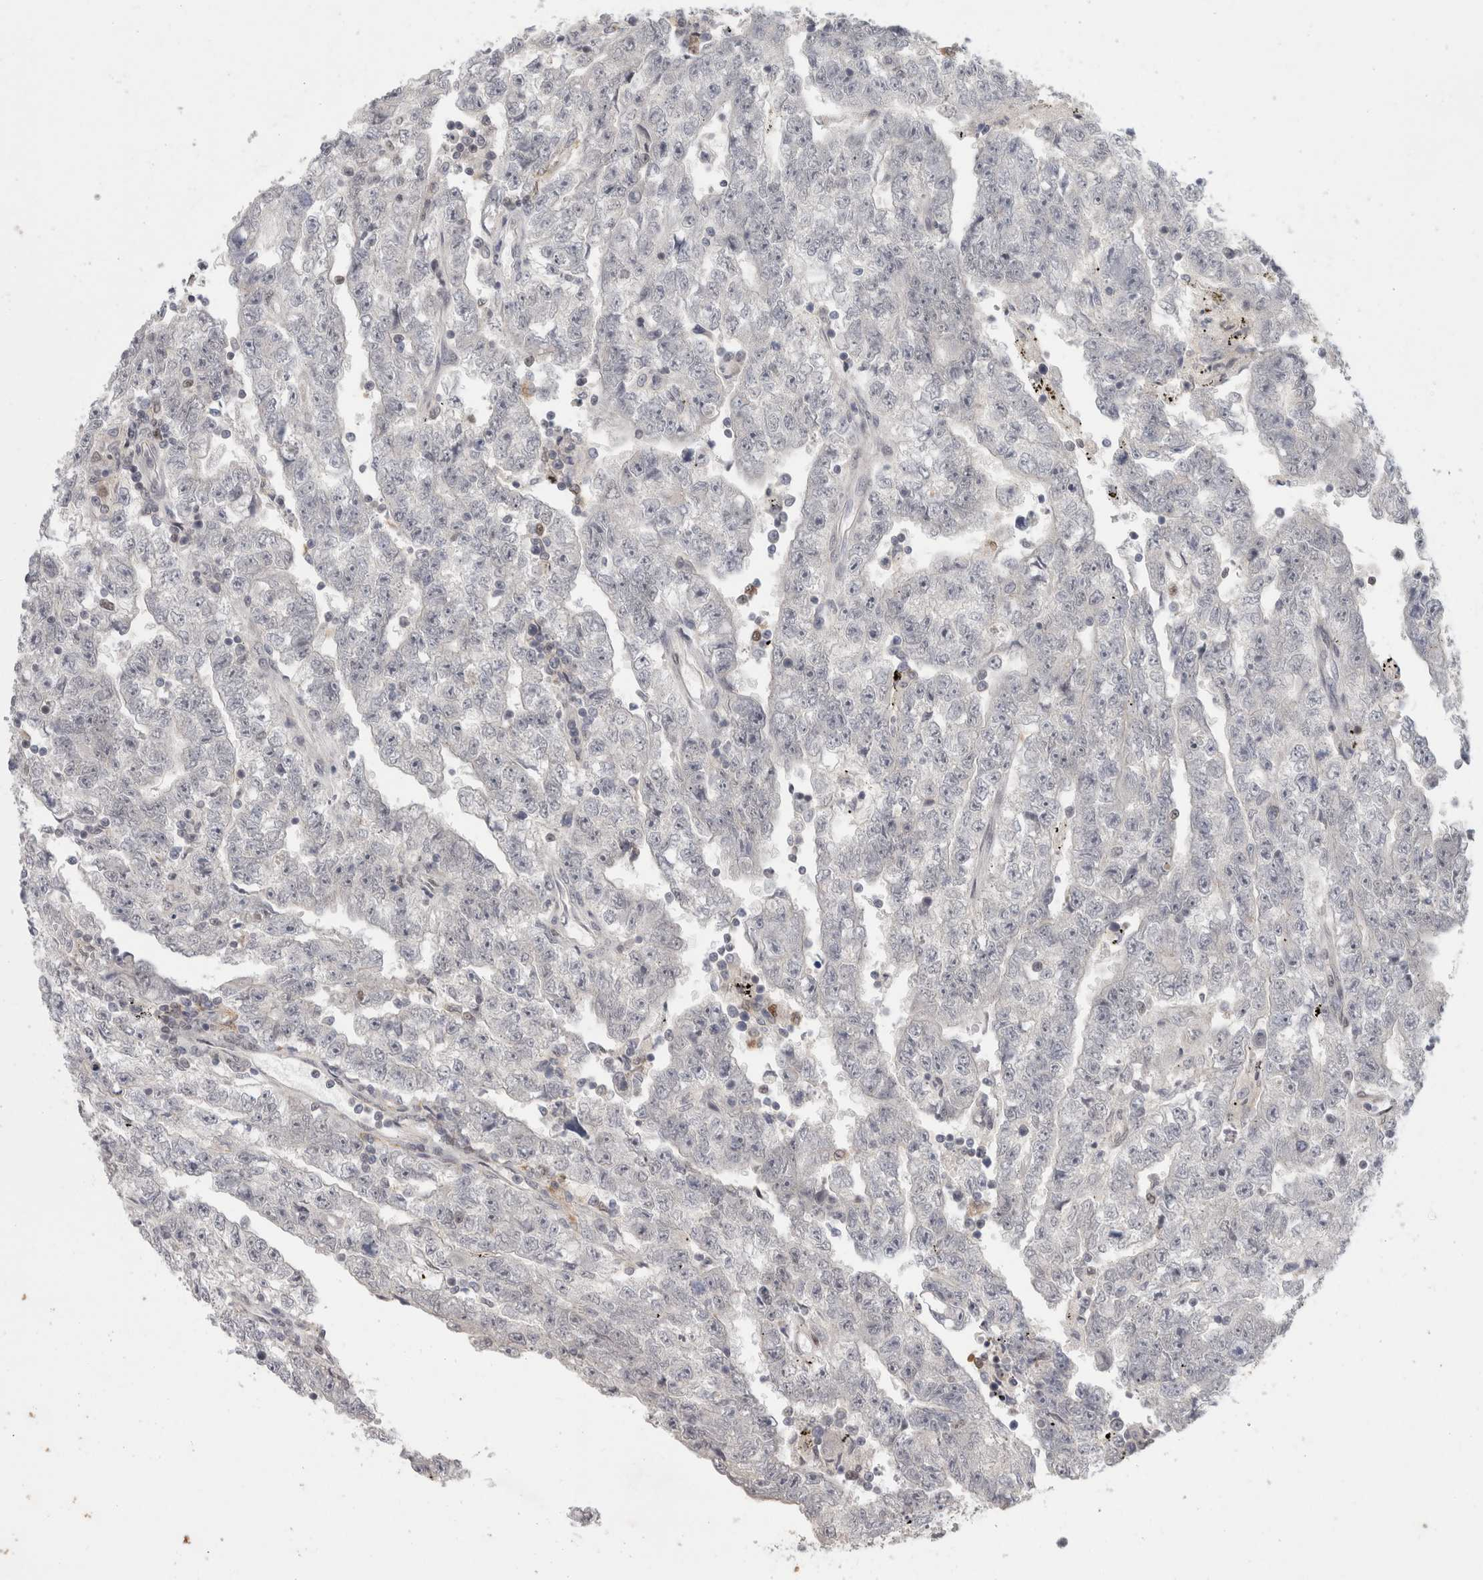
{"staining": {"intensity": "negative", "quantity": "none", "location": "none"}, "tissue": "testis cancer", "cell_type": "Tumor cells", "image_type": "cancer", "snomed": [{"axis": "morphology", "description": "Carcinoma, Embryonal, NOS"}, {"axis": "topography", "description": "Testis"}], "caption": "Immunohistochemistry (IHC) photomicrograph of human testis cancer stained for a protein (brown), which reveals no expression in tumor cells.", "gene": "SRARP", "patient": {"sex": "male", "age": 25}}